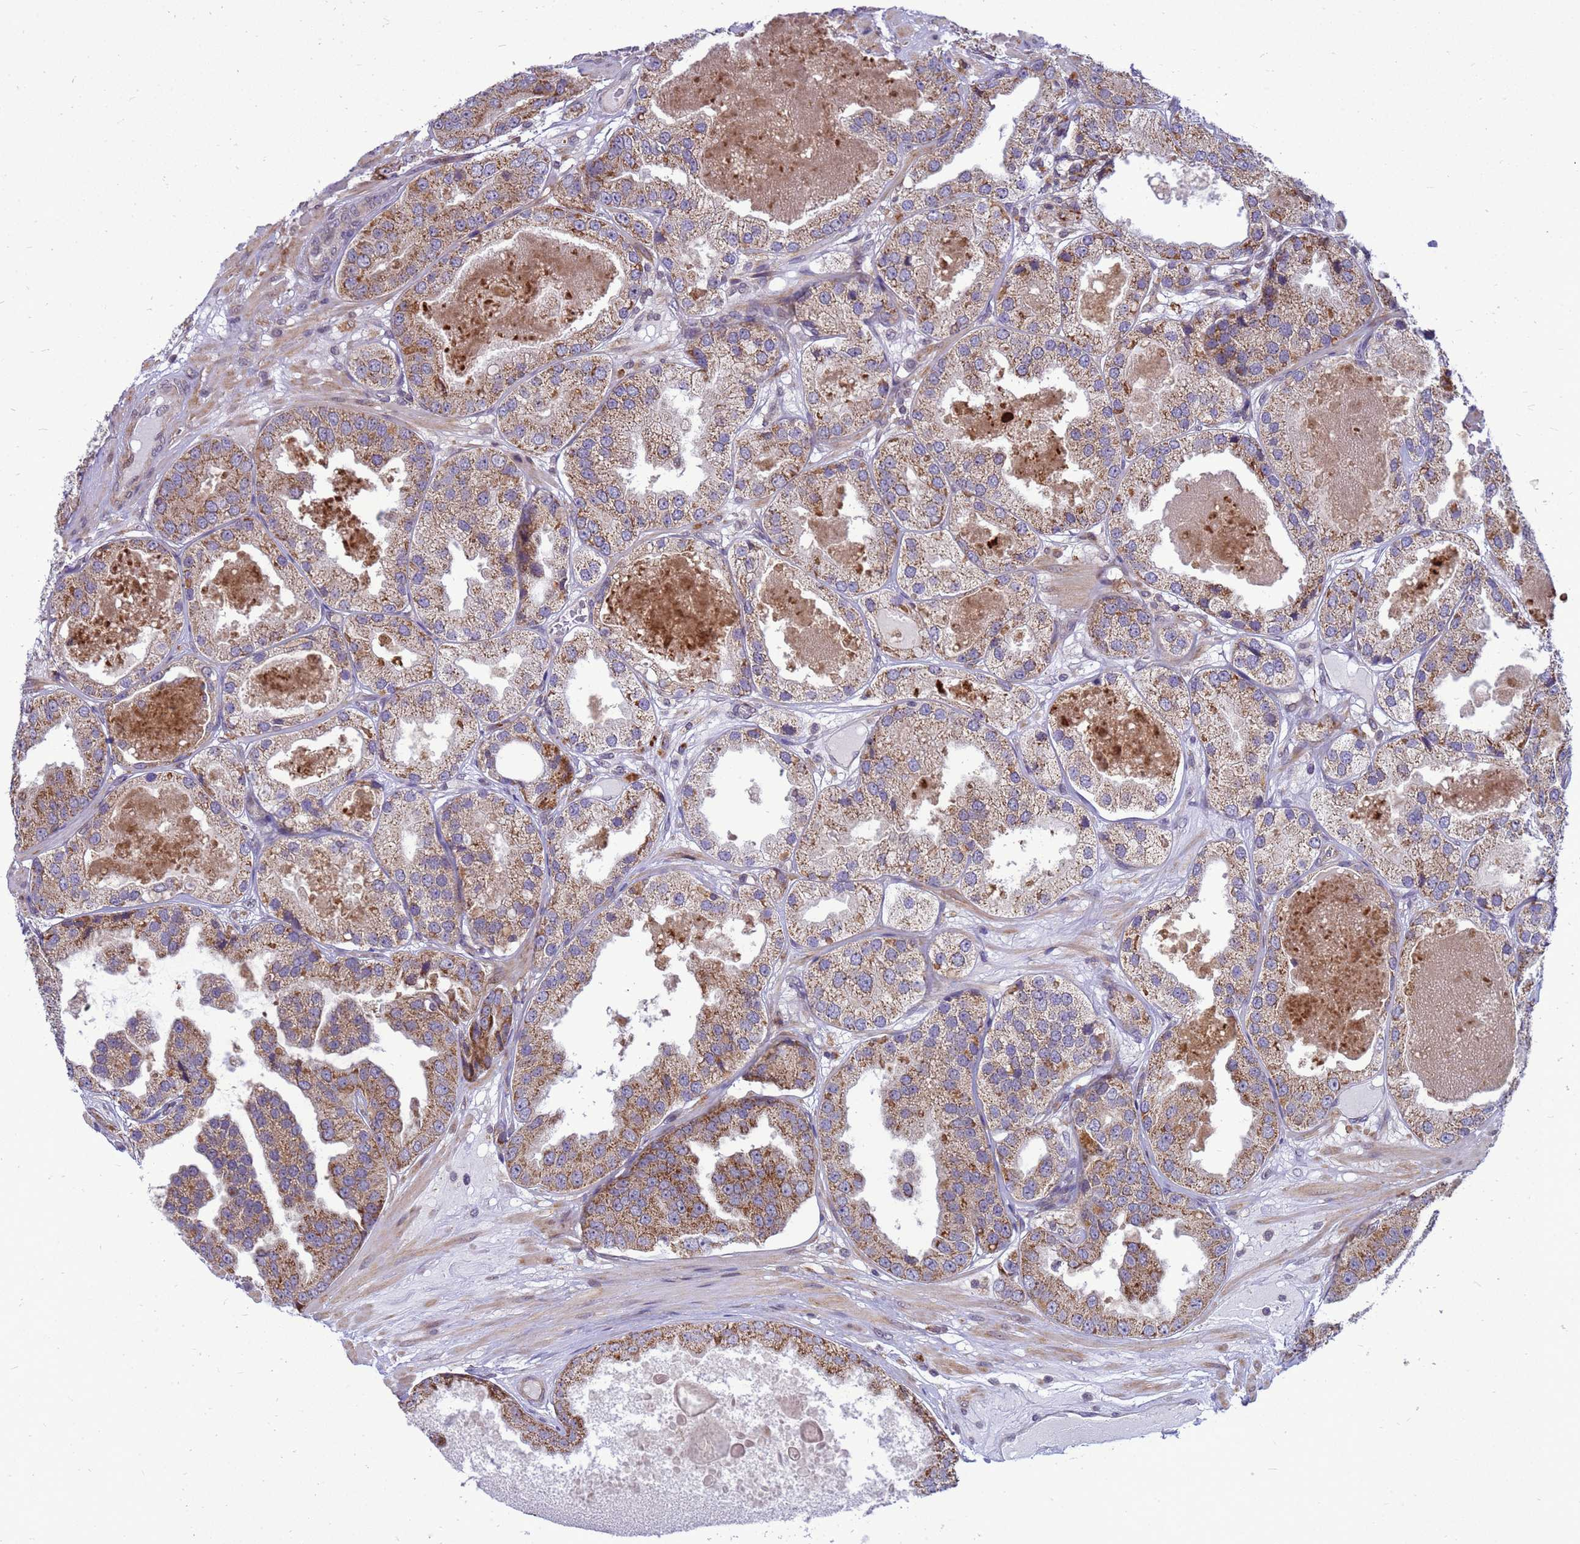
{"staining": {"intensity": "moderate", "quantity": ">75%", "location": "cytoplasmic/membranous"}, "tissue": "prostate cancer", "cell_type": "Tumor cells", "image_type": "cancer", "snomed": [{"axis": "morphology", "description": "Adenocarcinoma, High grade"}, {"axis": "topography", "description": "Prostate"}], "caption": "Immunohistochemistry (IHC) image of human prostate adenocarcinoma (high-grade) stained for a protein (brown), which demonstrates medium levels of moderate cytoplasmic/membranous expression in about >75% of tumor cells.", "gene": "C12orf43", "patient": {"sex": "male", "age": 63}}